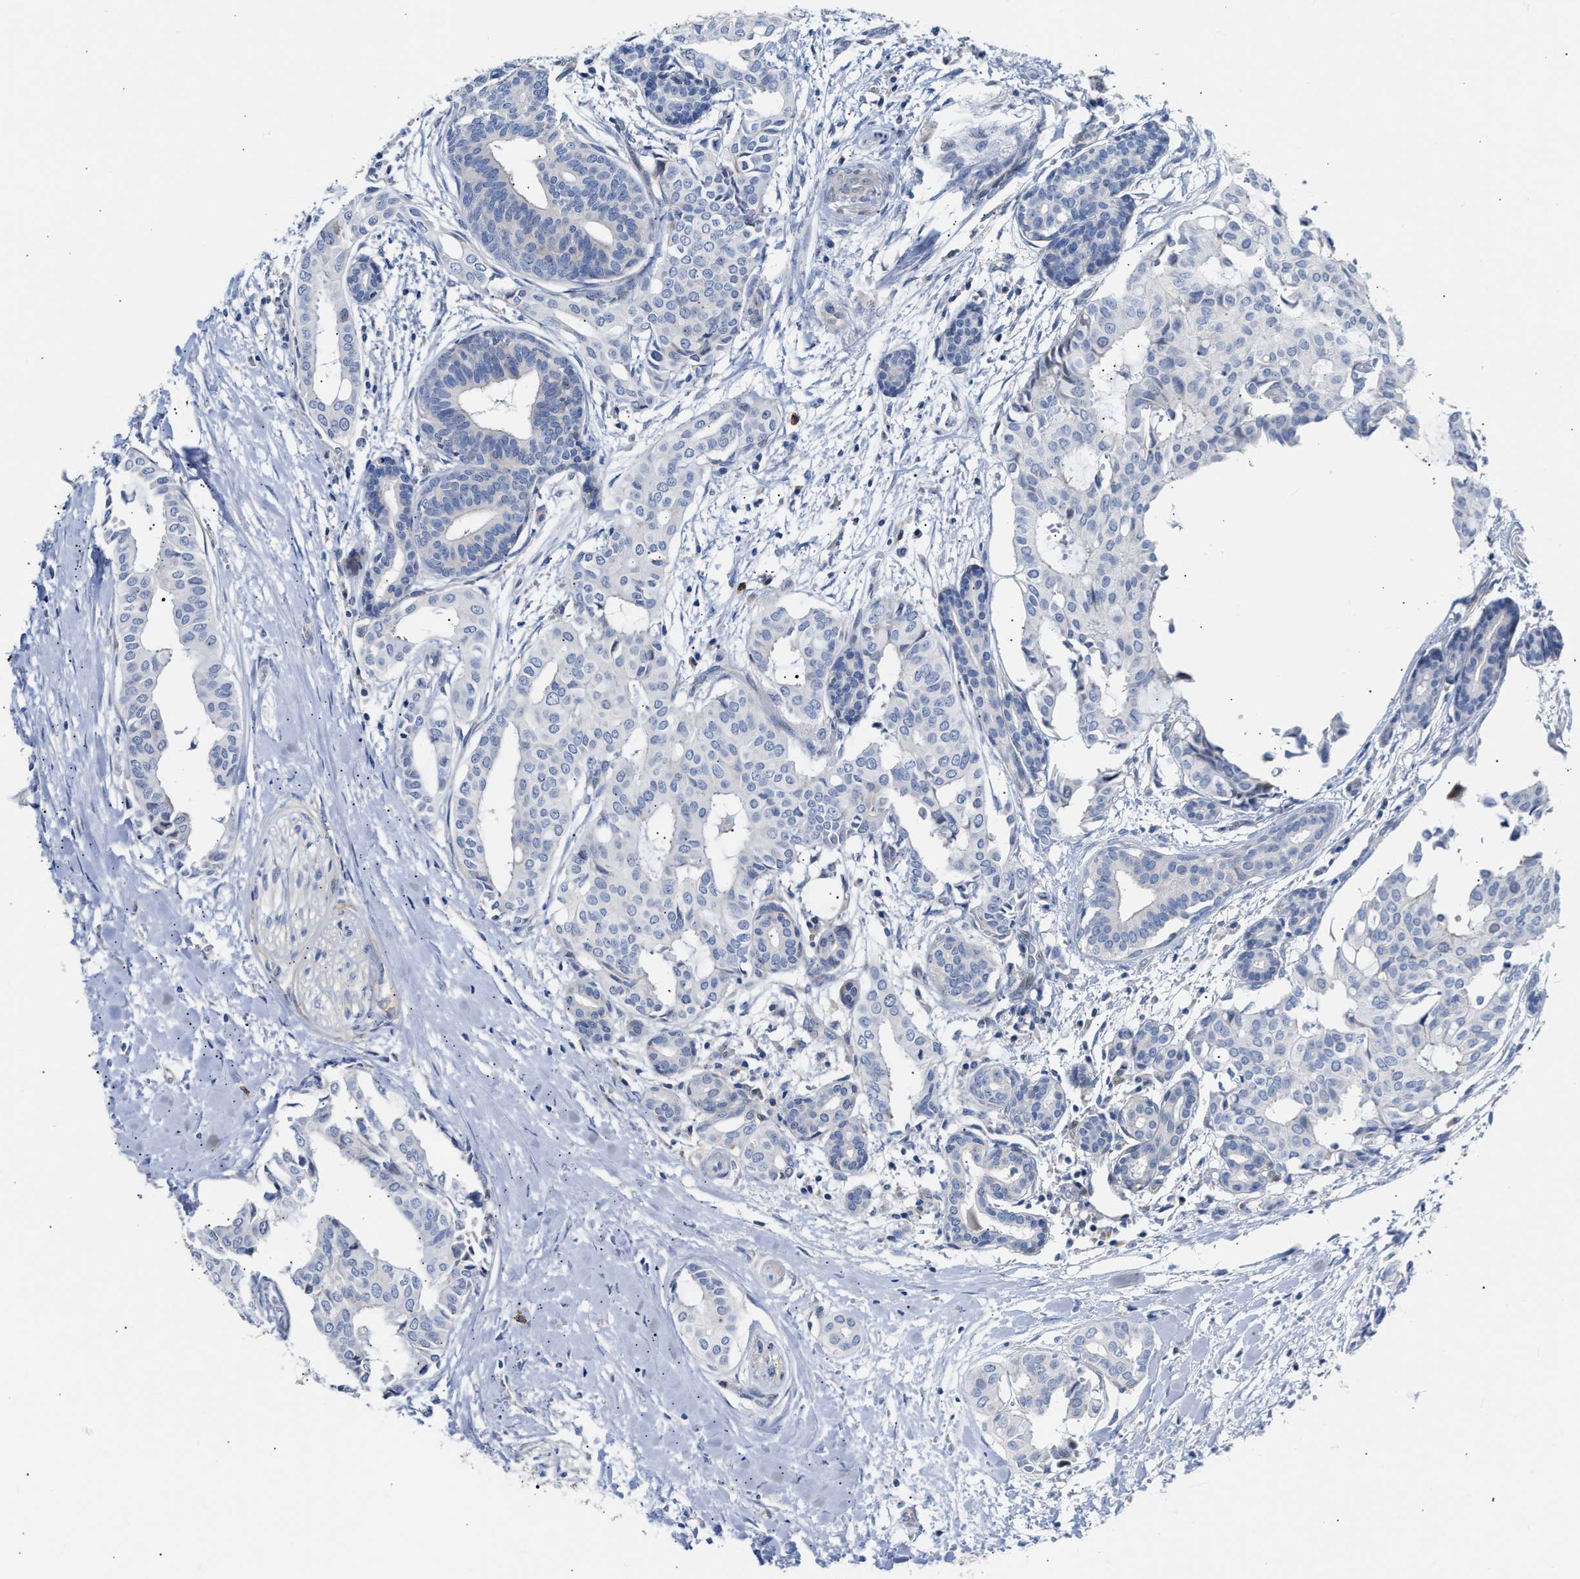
{"staining": {"intensity": "negative", "quantity": "none", "location": "none"}, "tissue": "head and neck cancer", "cell_type": "Tumor cells", "image_type": "cancer", "snomed": [{"axis": "morphology", "description": "Adenocarcinoma, NOS"}, {"axis": "topography", "description": "Salivary gland"}, {"axis": "topography", "description": "Head-Neck"}], "caption": "Immunohistochemistry (IHC) photomicrograph of head and neck cancer (adenocarcinoma) stained for a protein (brown), which demonstrates no staining in tumor cells.", "gene": "FHL1", "patient": {"sex": "female", "age": 59}}